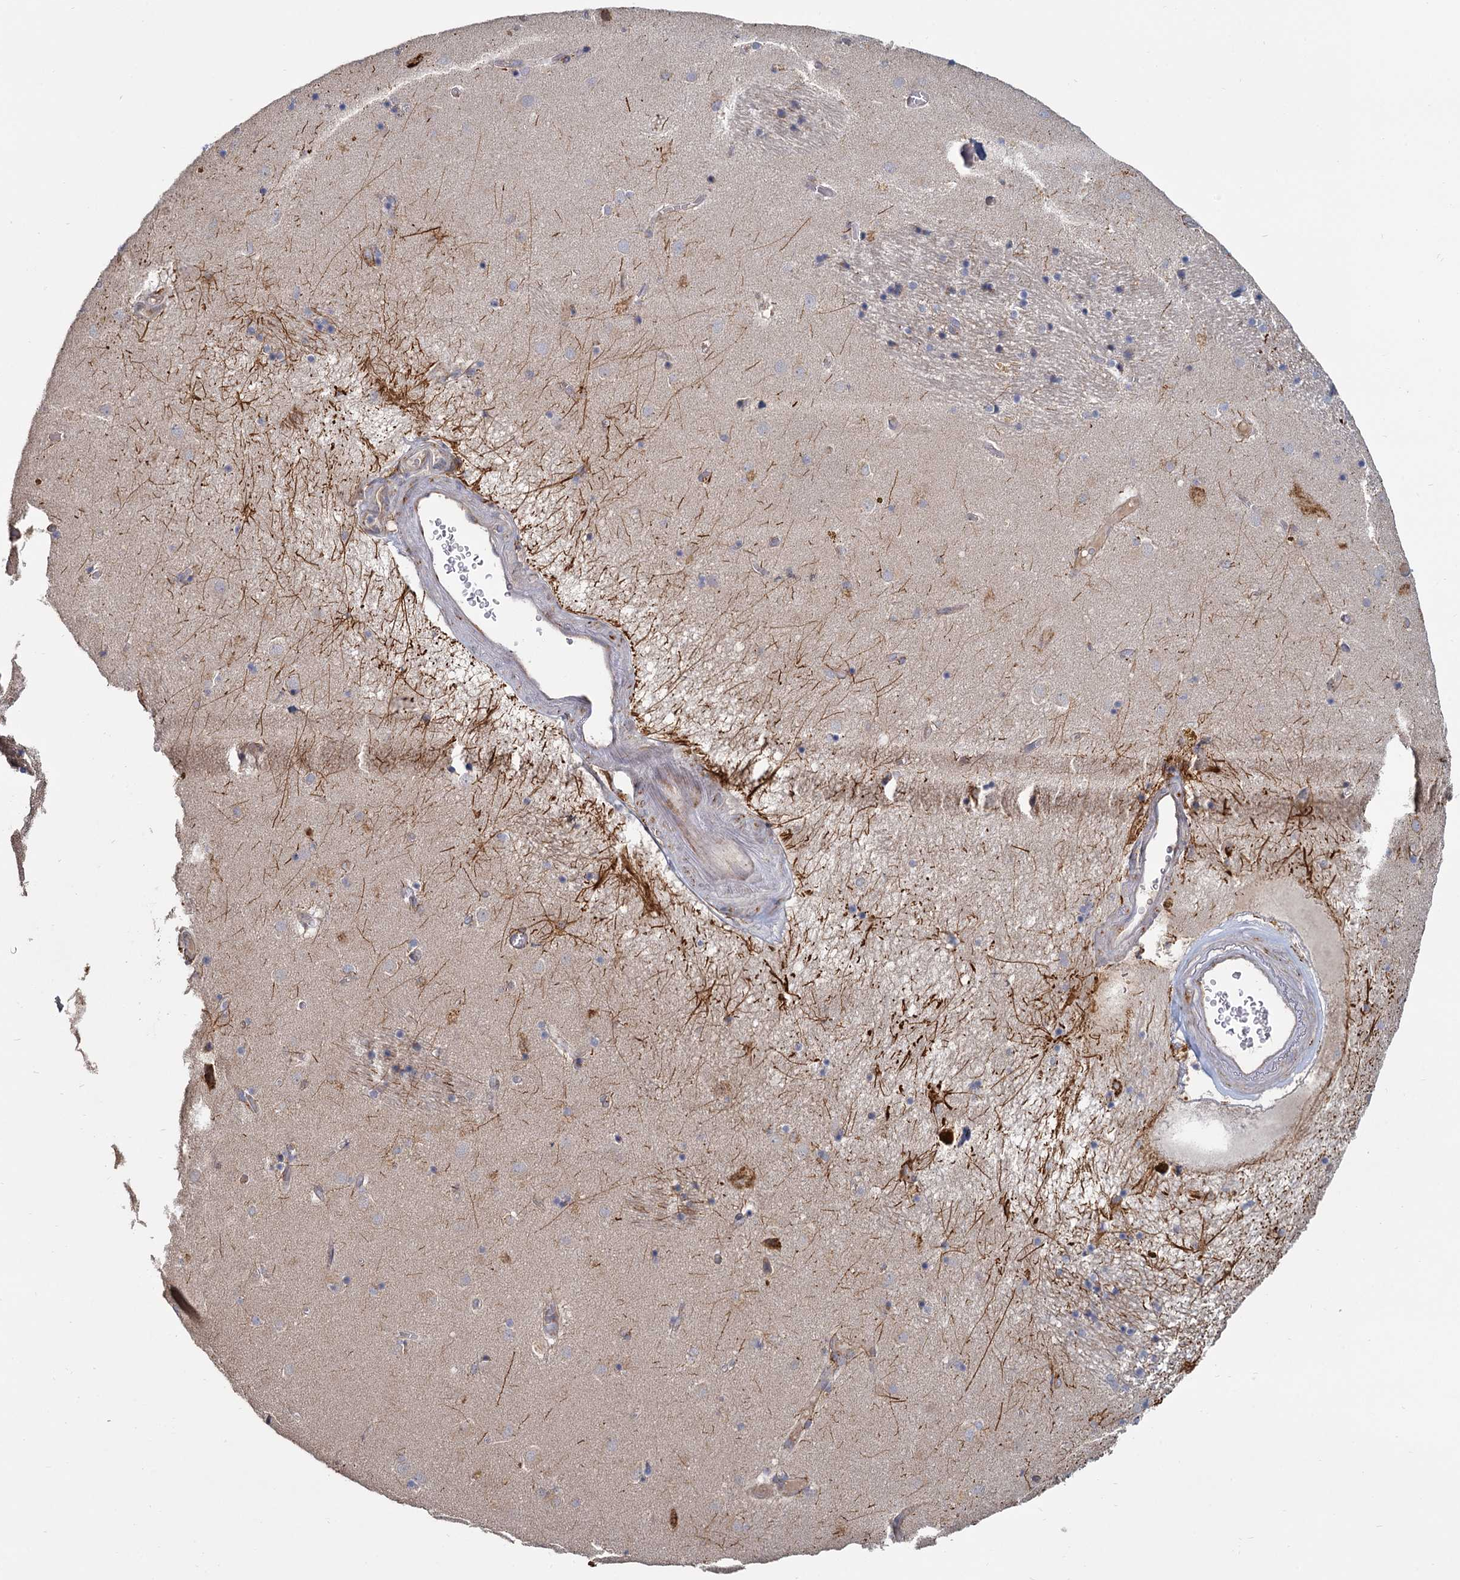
{"staining": {"intensity": "negative", "quantity": "none", "location": "none"}, "tissue": "caudate", "cell_type": "Glial cells", "image_type": "normal", "snomed": [{"axis": "morphology", "description": "Normal tissue, NOS"}, {"axis": "topography", "description": "Lateral ventricle wall"}], "caption": "This micrograph is of normal caudate stained with immunohistochemistry (IHC) to label a protein in brown with the nuclei are counter-stained blue. There is no expression in glial cells. (DAB IHC, high magnification).", "gene": "LRRC51", "patient": {"sex": "male", "age": 70}}